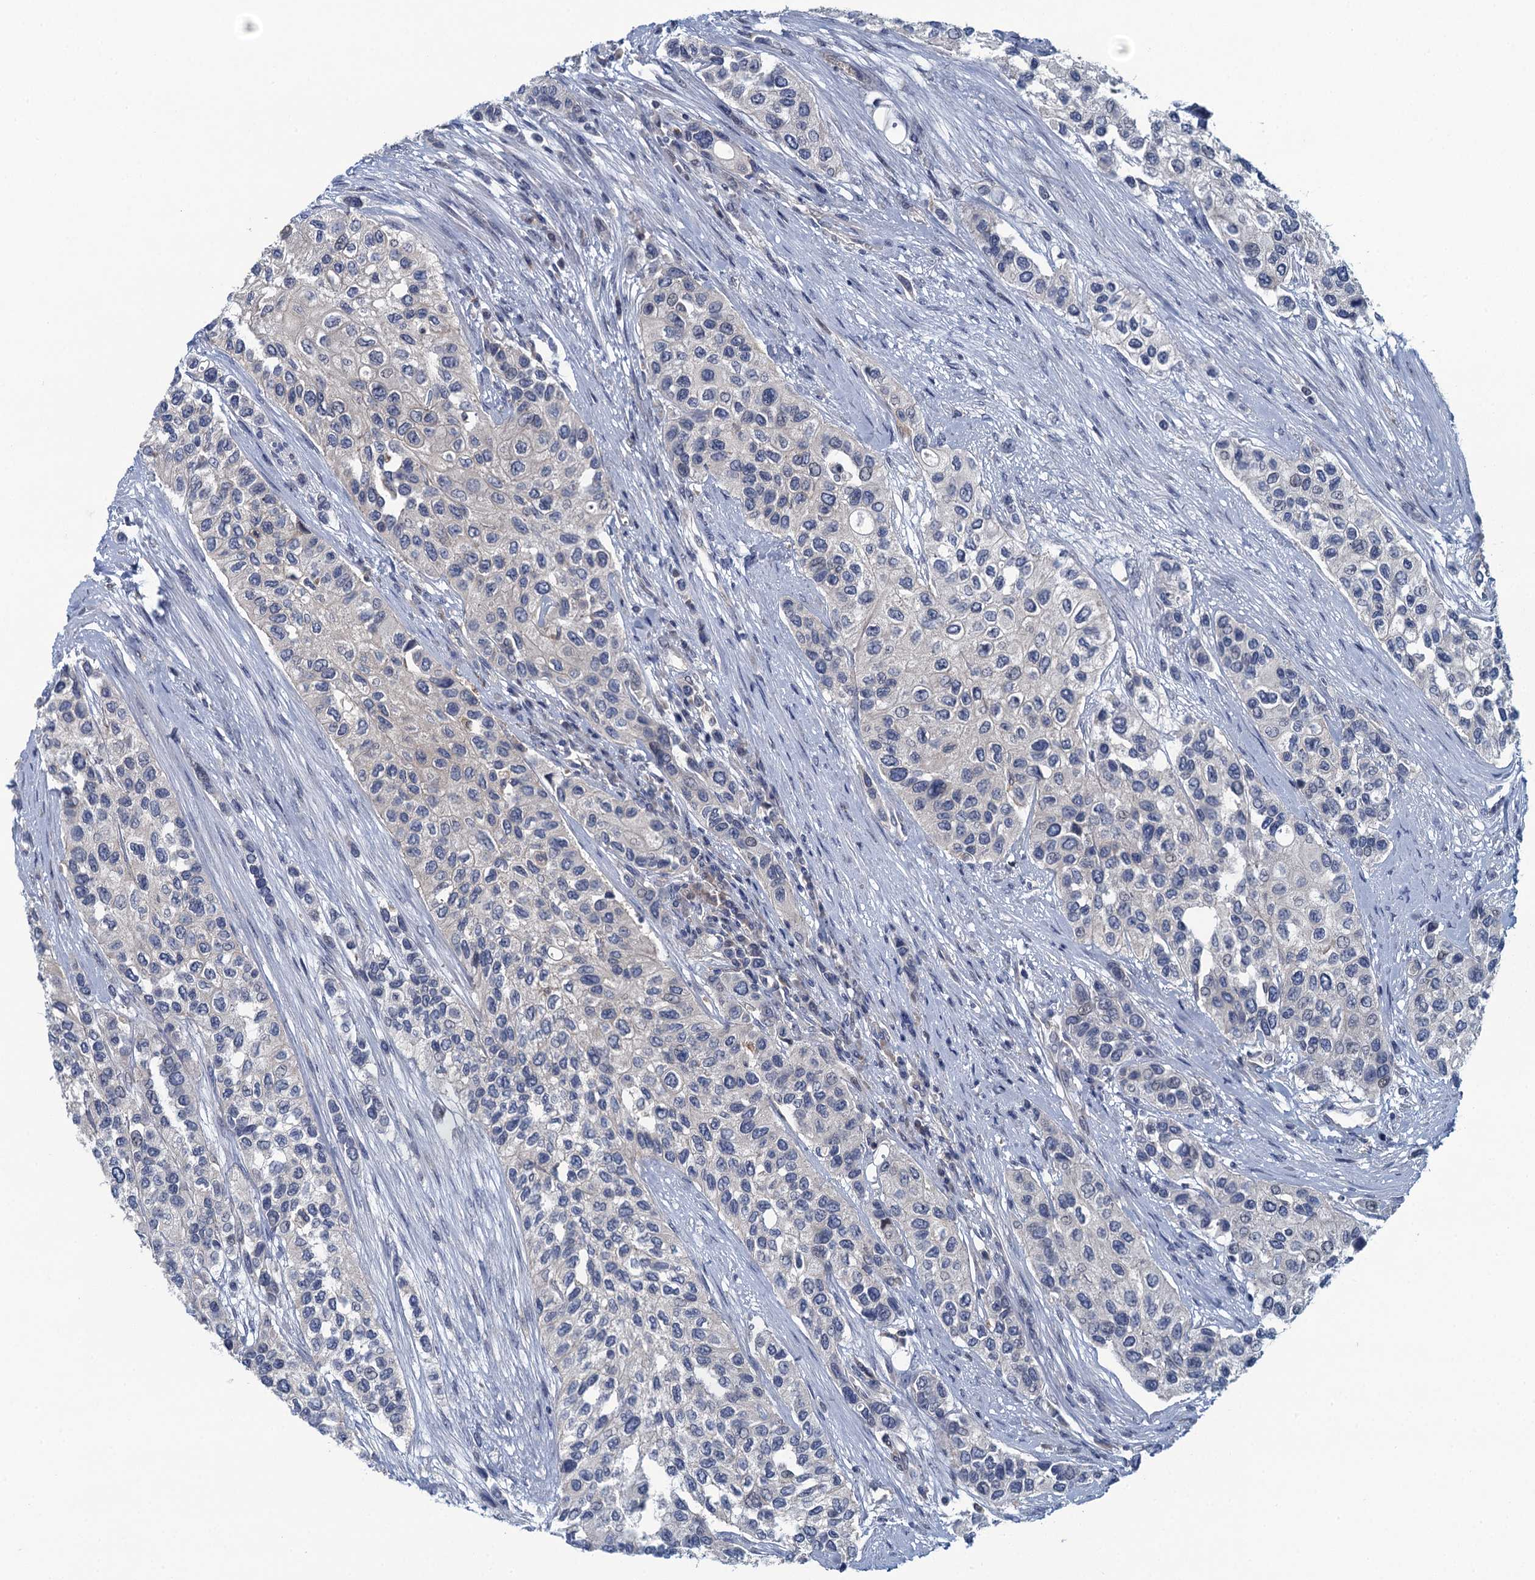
{"staining": {"intensity": "negative", "quantity": "none", "location": "none"}, "tissue": "urothelial cancer", "cell_type": "Tumor cells", "image_type": "cancer", "snomed": [{"axis": "morphology", "description": "Normal tissue, NOS"}, {"axis": "morphology", "description": "Urothelial carcinoma, High grade"}, {"axis": "topography", "description": "Vascular tissue"}, {"axis": "topography", "description": "Urinary bladder"}], "caption": "Urothelial cancer was stained to show a protein in brown. There is no significant positivity in tumor cells.", "gene": "NCKAP1L", "patient": {"sex": "female", "age": 56}}